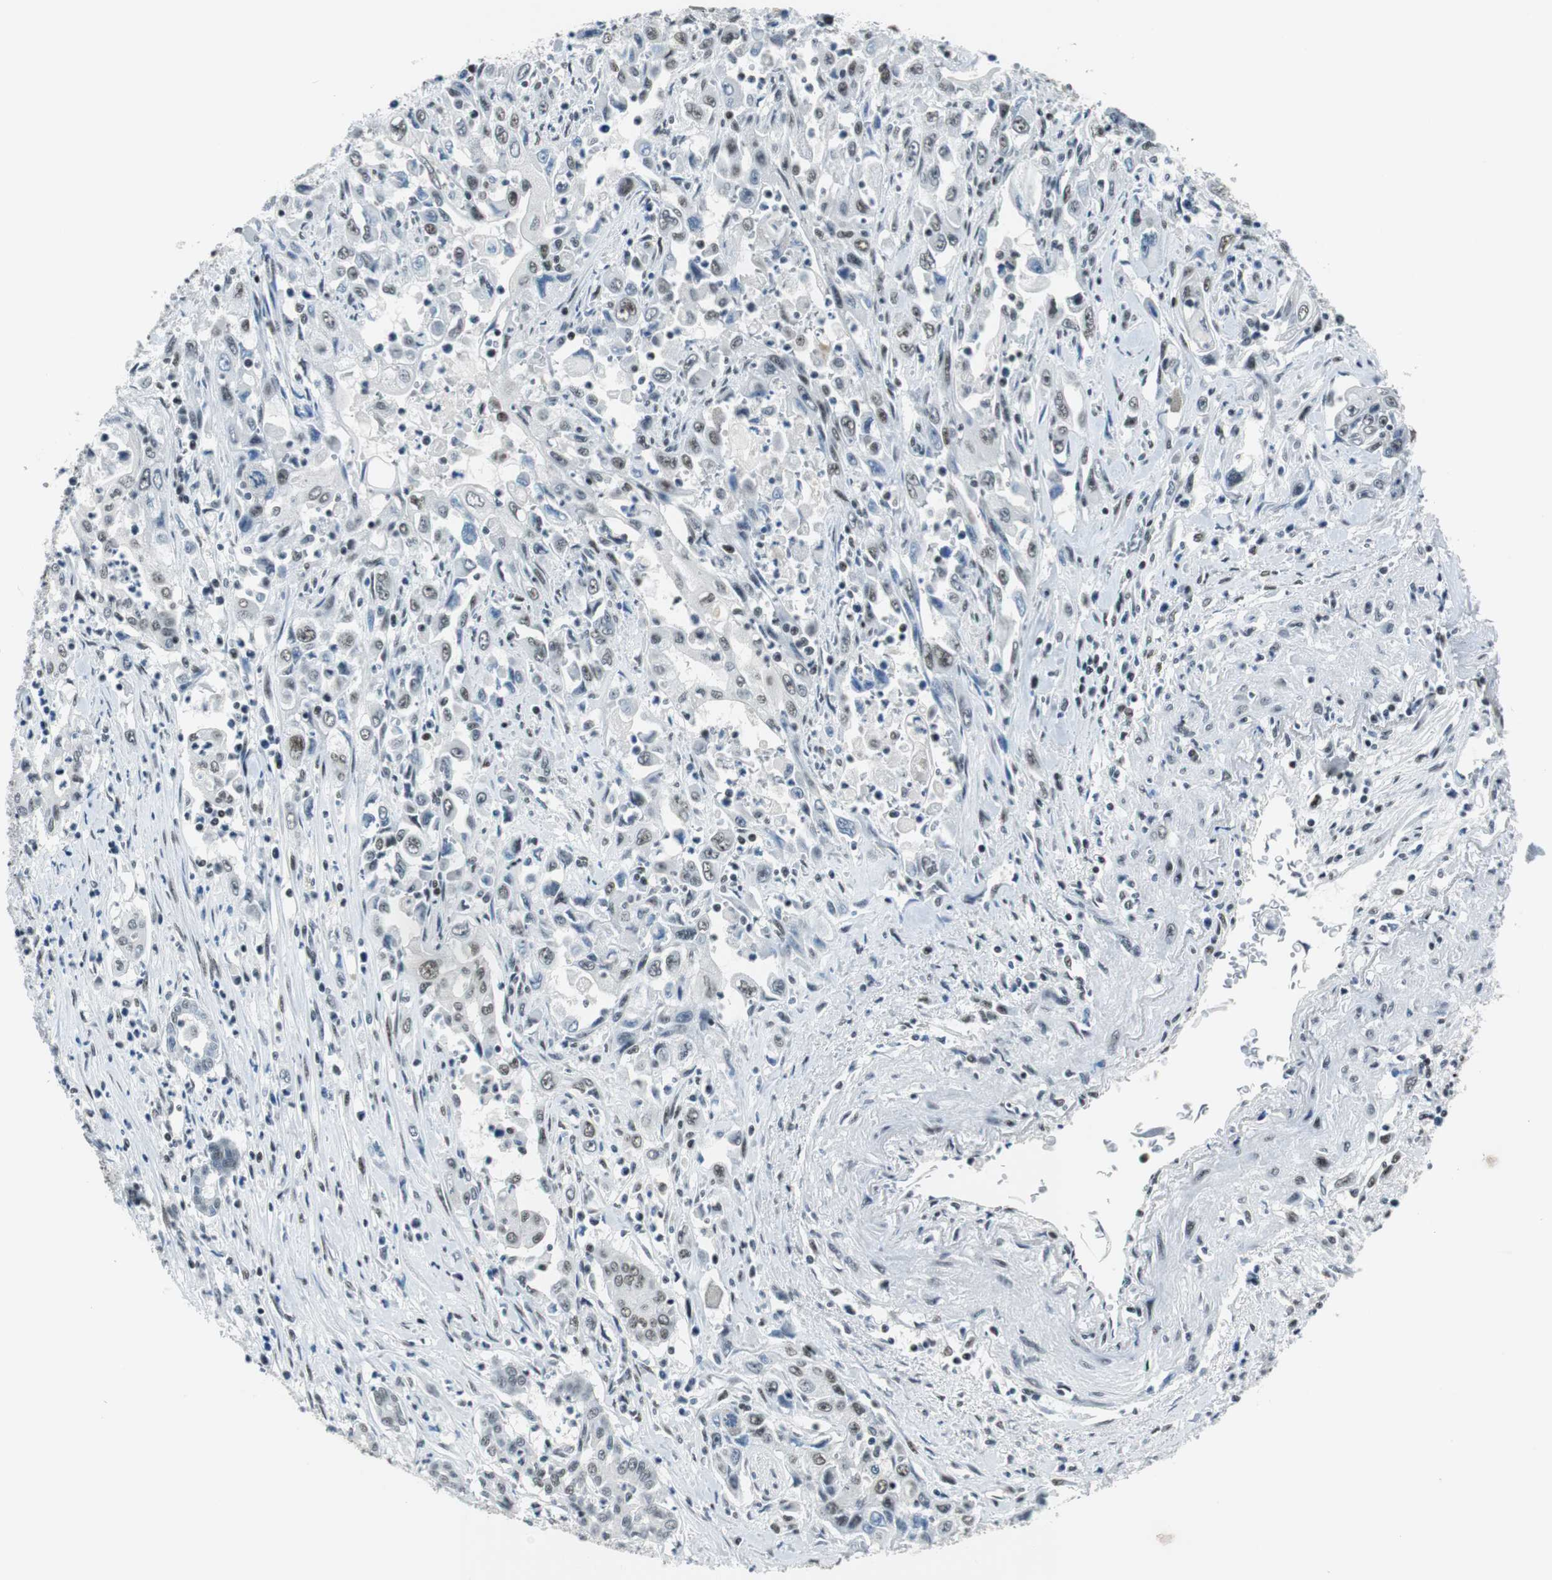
{"staining": {"intensity": "weak", "quantity": "<25%", "location": "nuclear"}, "tissue": "pancreatic cancer", "cell_type": "Tumor cells", "image_type": "cancer", "snomed": [{"axis": "morphology", "description": "Adenocarcinoma, NOS"}, {"axis": "topography", "description": "Pancreas"}], "caption": "Immunohistochemical staining of human pancreatic cancer (adenocarcinoma) shows no significant expression in tumor cells.", "gene": "HDAC3", "patient": {"sex": "male", "age": 70}}